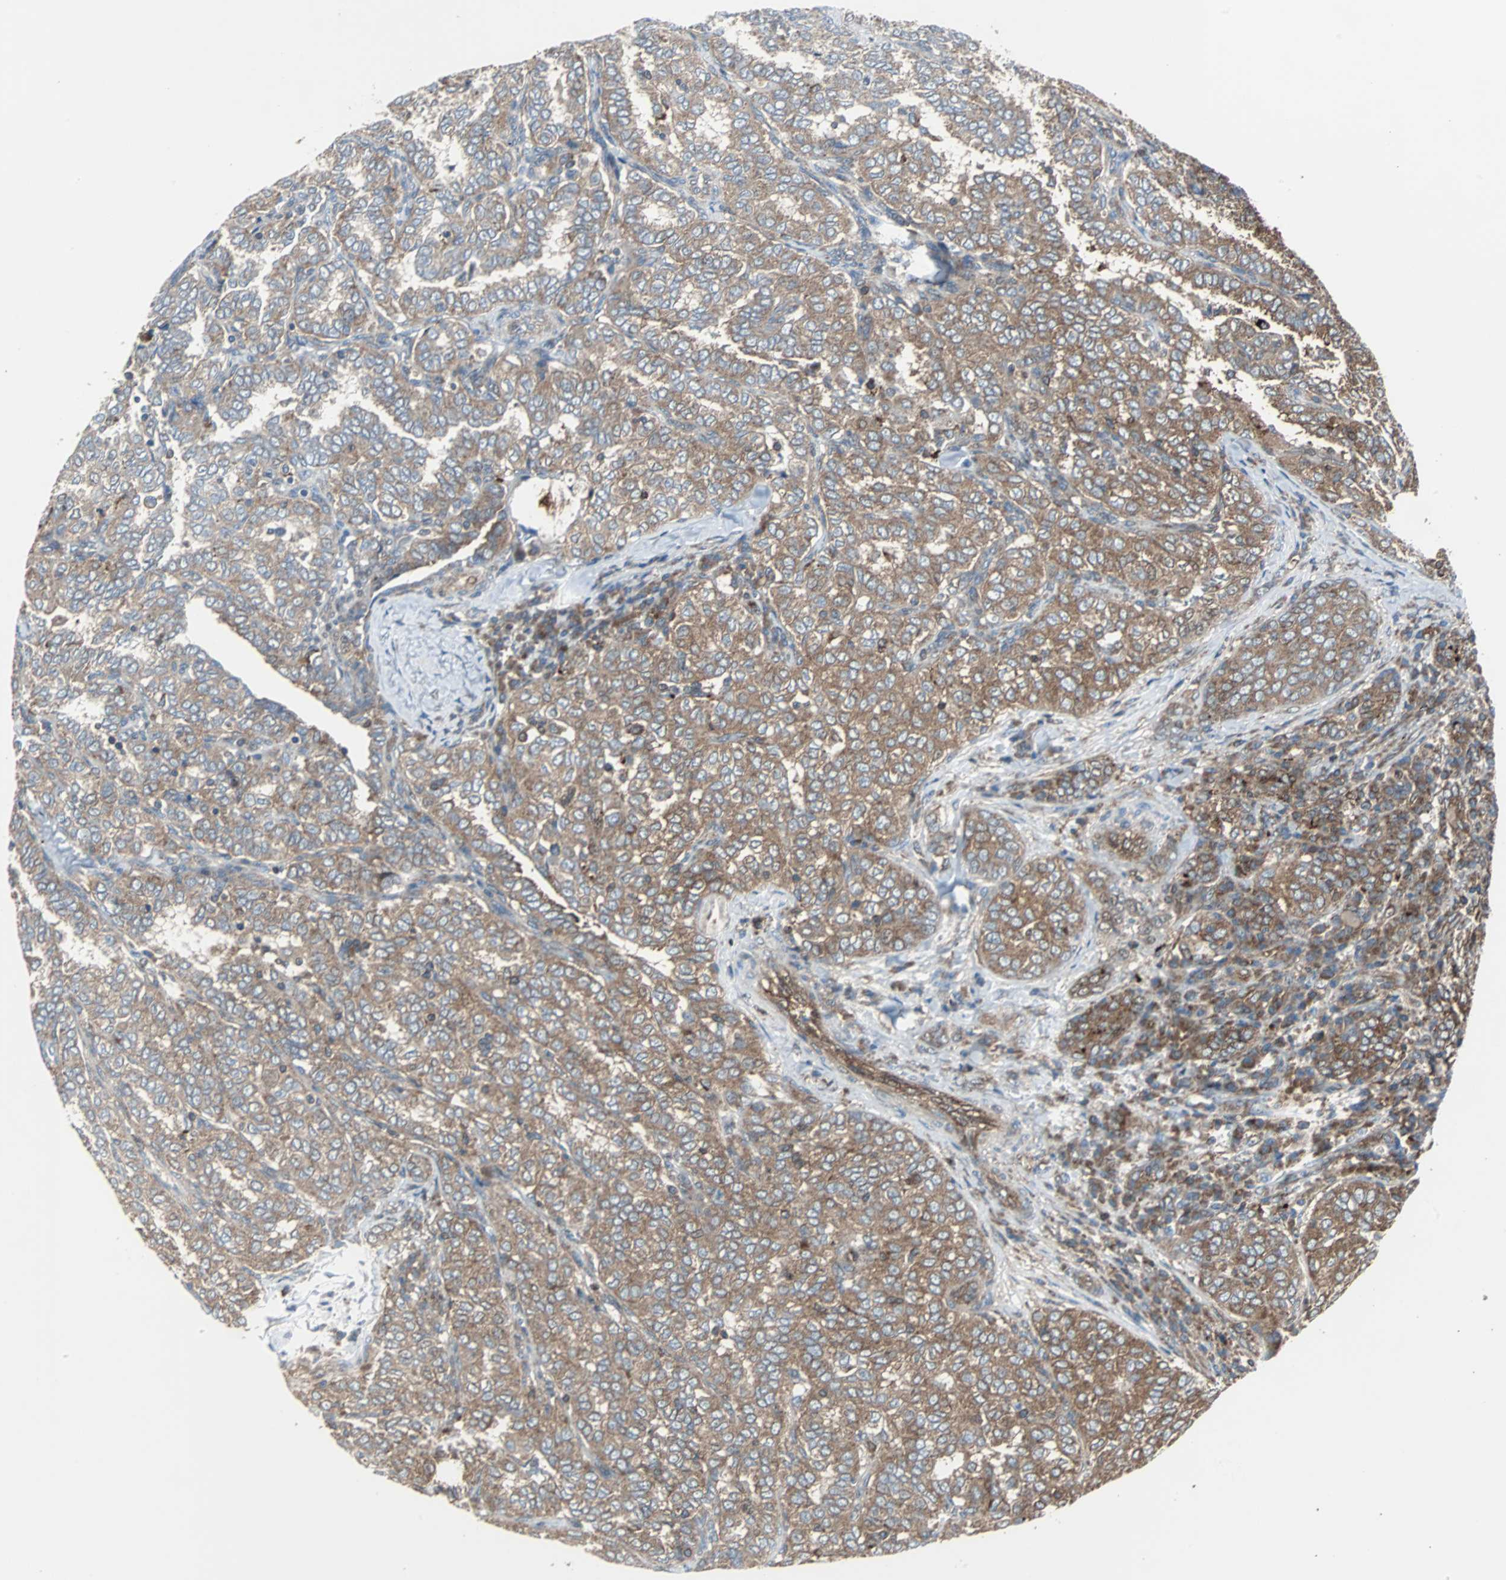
{"staining": {"intensity": "moderate", "quantity": ">75%", "location": "cytoplasmic/membranous"}, "tissue": "thyroid cancer", "cell_type": "Tumor cells", "image_type": "cancer", "snomed": [{"axis": "morphology", "description": "Papillary adenocarcinoma, NOS"}, {"axis": "topography", "description": "Thyroid gland"}], "caption": "This is a histology image of IHC staining of thyroid cancer (papillary adenocarcinoma), which shows moderate staining in the cytoplasmic/membranous of tumor cells.", "gene": "RELA", "patient": {"sex": "female", "age": 30}}